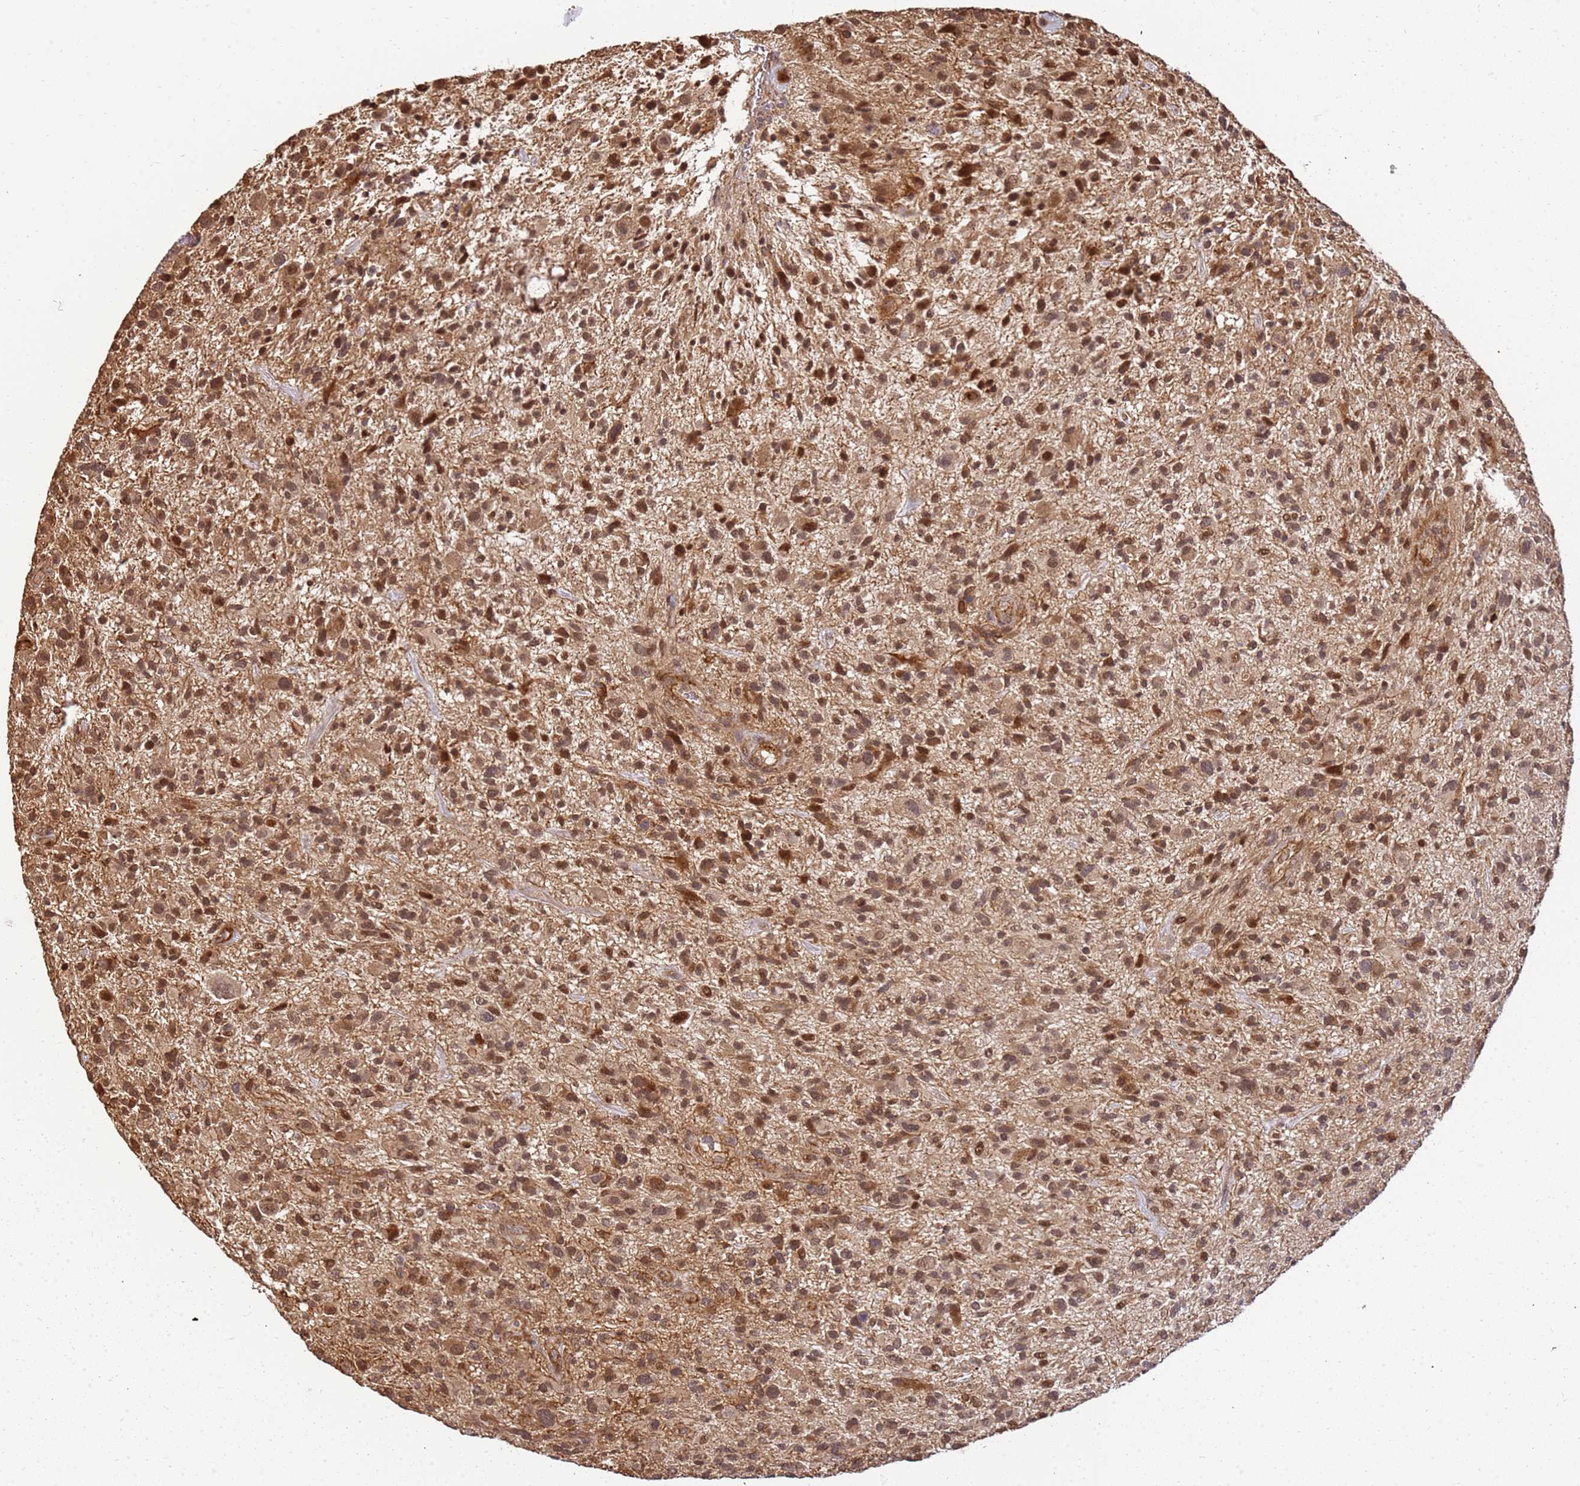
{"staining": {"intensity": "moderate", "quantity": ">75%", "location": "cytoplasmic/membranous,nuclear"}, "tissue": "glioma", "cell_type": "Tumor cells", "image_type": "cancer", "snomed": [{"axis": "morphology", "description": "Glioma, malignant, High grade"}, {"axis": "topography", "description": "Brain"}], "caption": "A high-resolution image shows immunohistochemistry (IHC) staining of malignant high-grade glioma, which displays moderate cytoplasmic/membranous and nuclear expression in approximately >75% of tumor cells.", "gene": "ST18", "patient": {"sex": "male", "age": 47}}